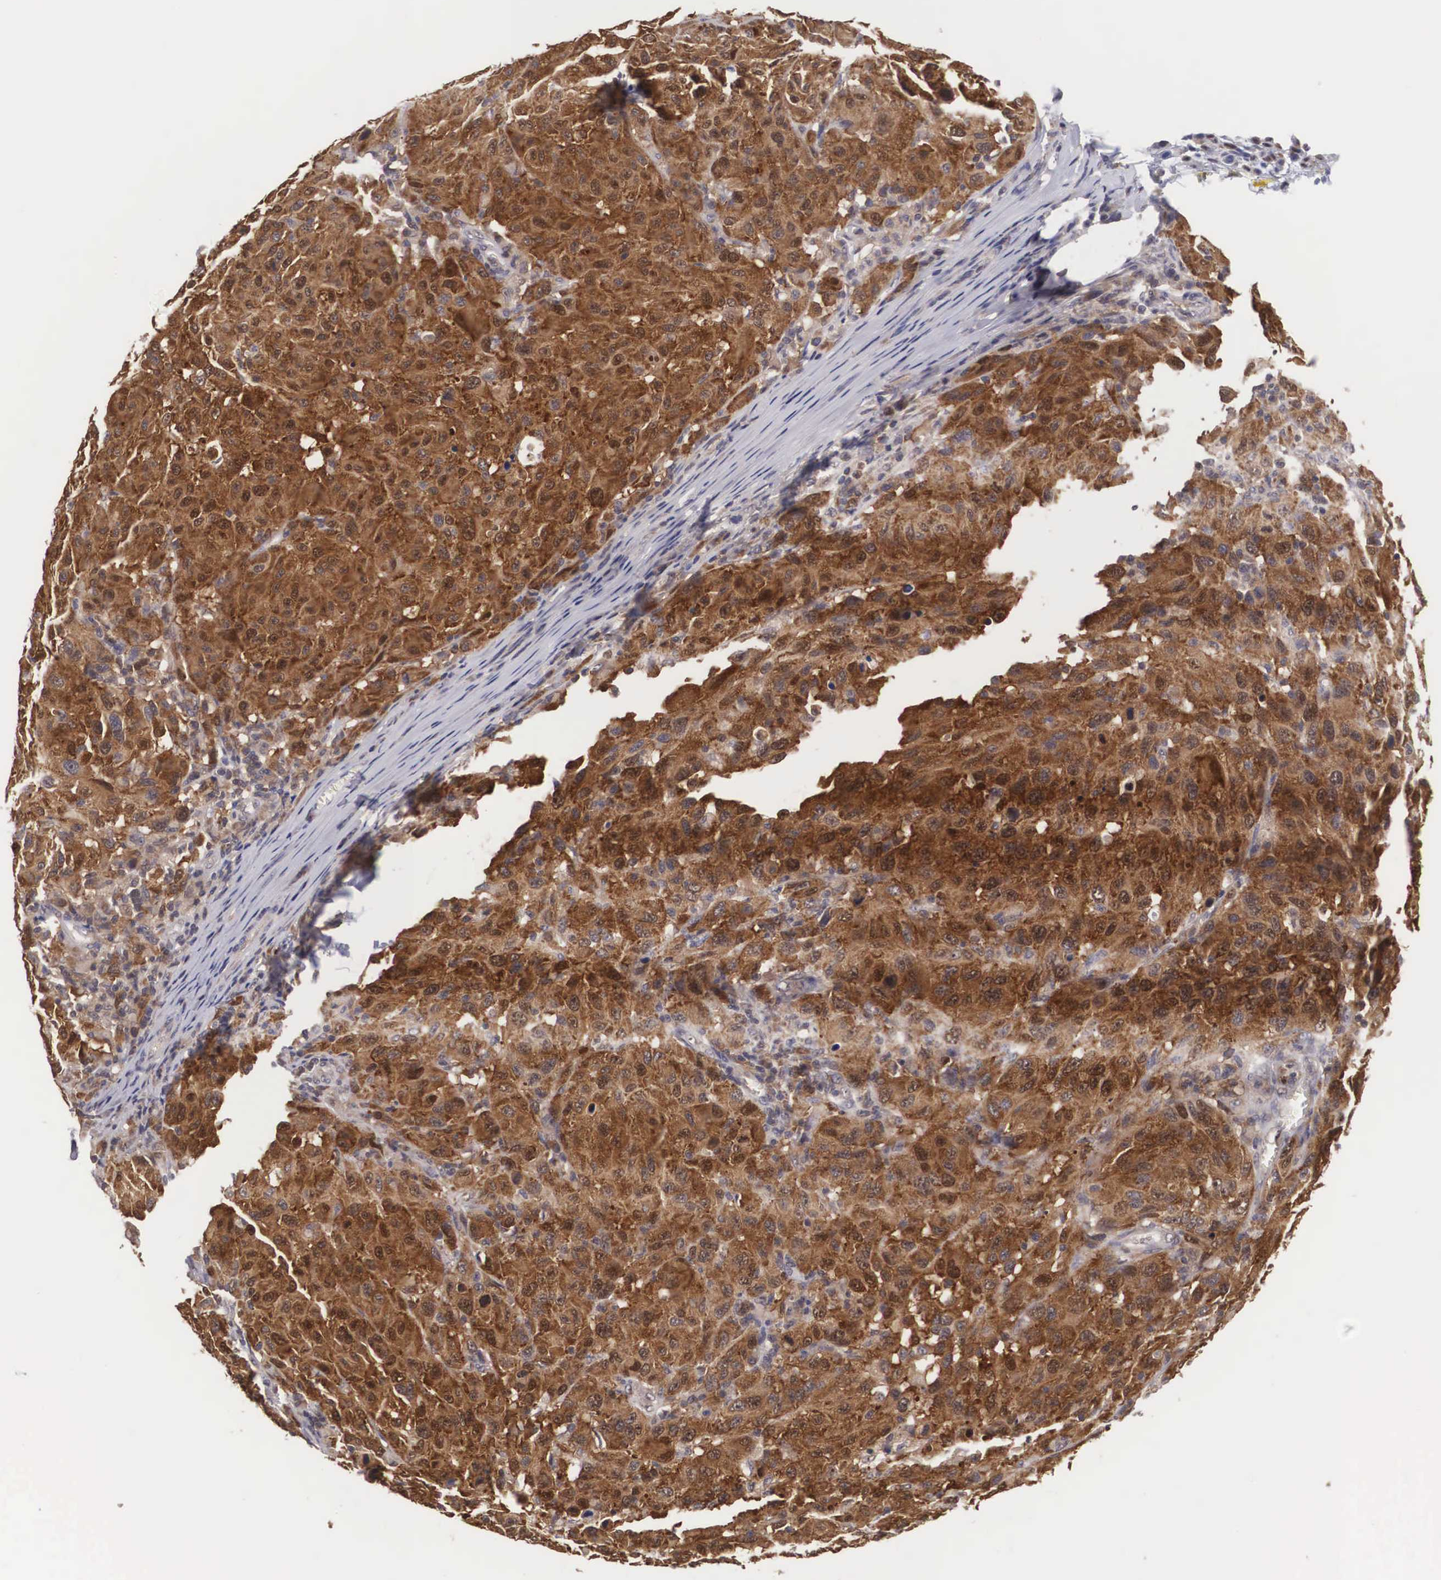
{"staining": {"intensity": "strong", "quantity": ">75%", "location": "cytoplasmic/membranous"}, "tissue": "melanoma", "cell_type": "Tumor cells", "image_type": "cancer", "snomed": [{"axis": "morphology", "description": "Malignant melanoma, NOS"}, {"axis": "topography", "description": "Skin"}], "caption": "Immunohistochemical staining of human melanoma shows high levels of strong cytoplasmic/membranous staining in about >75% of tumor cells.", "gene": "ADSL", "patient": {"sex": "female", "age": 77}}